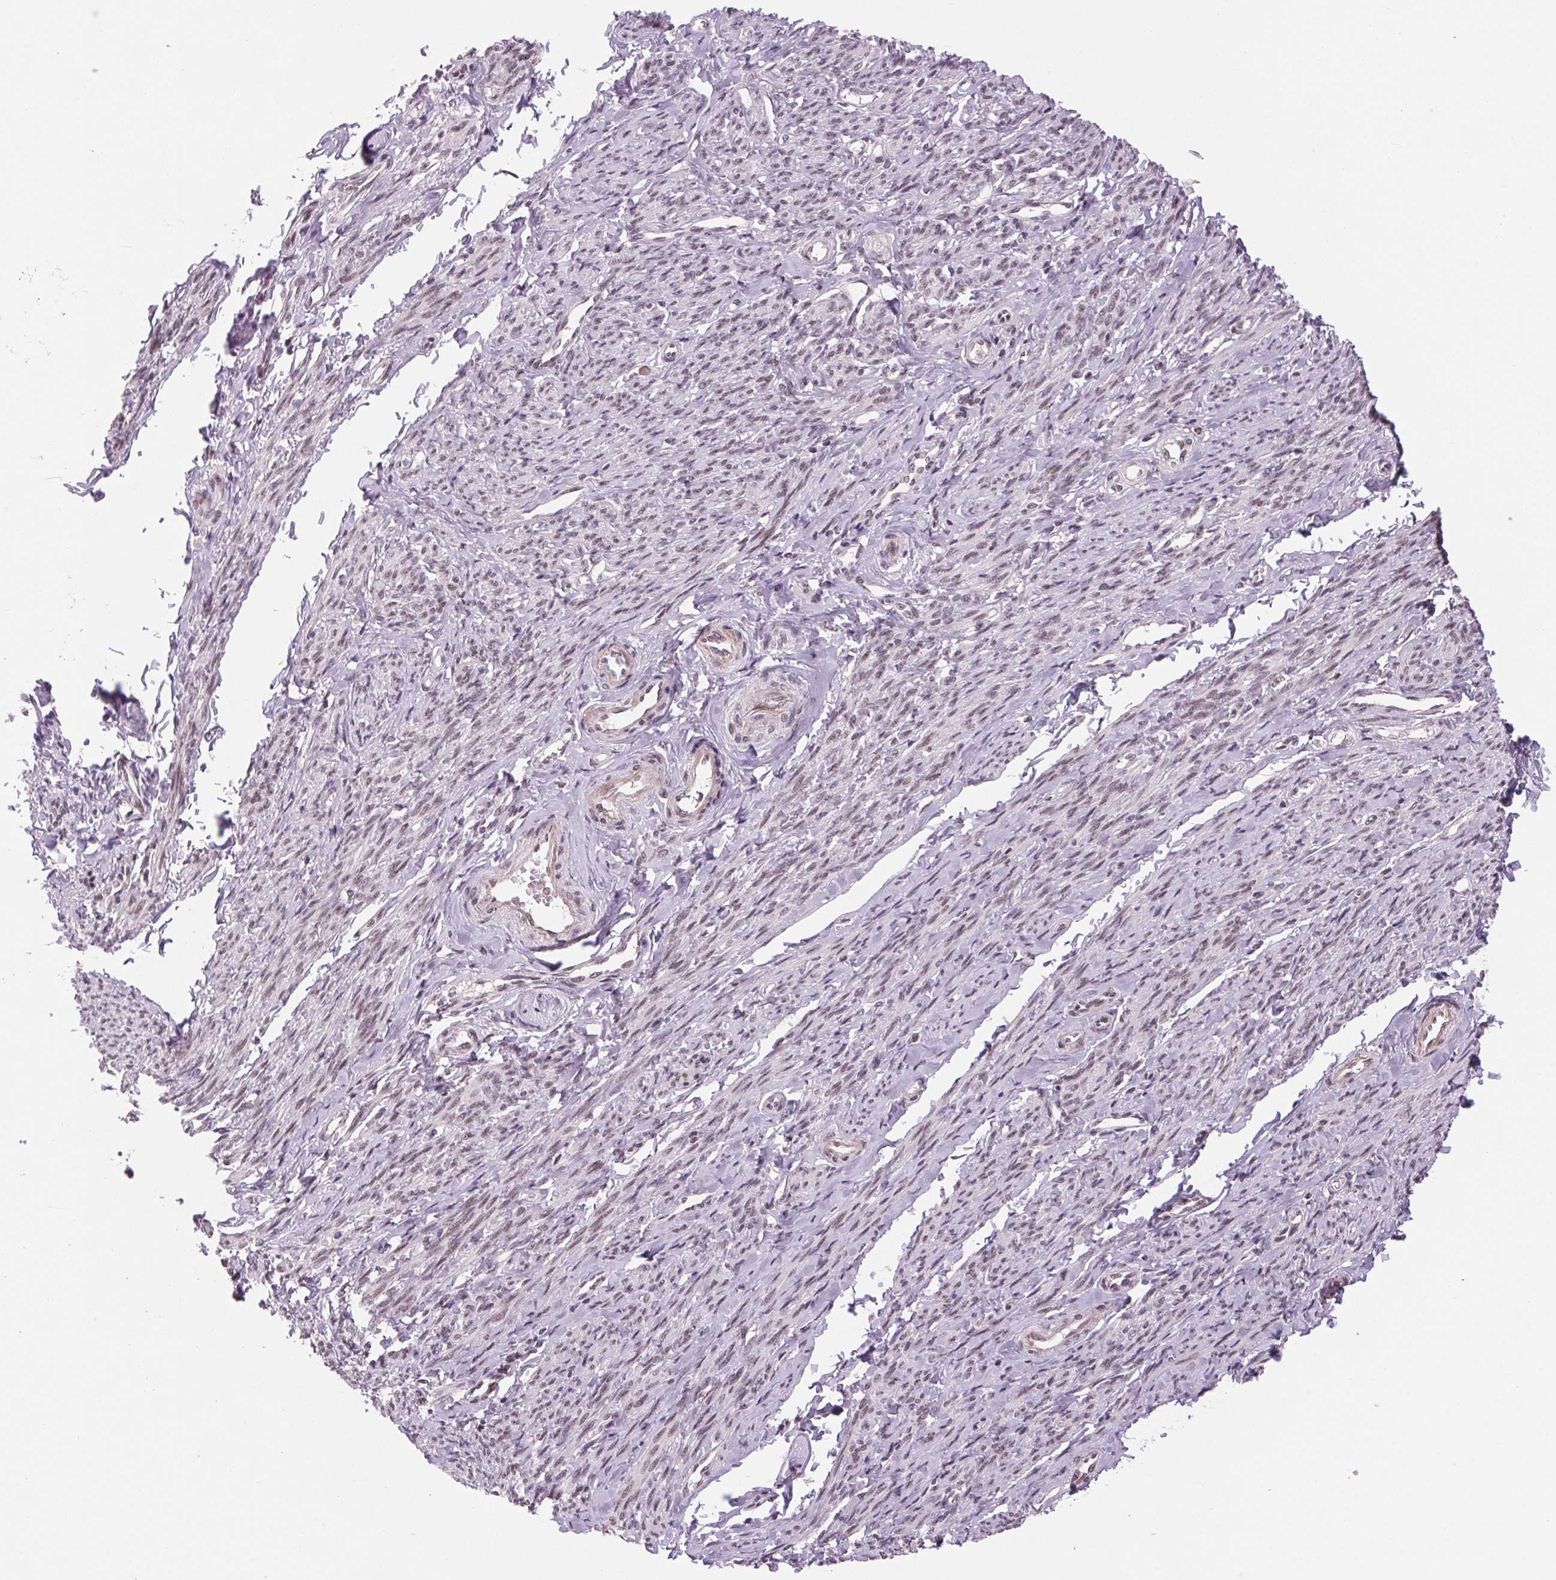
{"staining": {"intensity": "weak", "quantity": ">75%", "location": "nuclear"}, "tissue": "smooth muscle", "cell_type": "Smooth muscle cells", "image_type": "normal", "snomed": [{"axis": "morphology", "description": "Normal tissue, NOS"}, {"axis": "topography", "description": "Smooth muscle"}], "caption": "Immunohistochemistry (IHC) staining of unremarkable smooth muscle, which demonstrates low levels of weak nuclear positivity in about >75% of smooth muscle cells indicating weak nuclear protein expression. The staining was performed using DAB (brown) for protein detection and nuclei were counterstained in hematoxylin (blue).", "gene": "CD2BP2", "patient": {"sex": "female", "age": 65}}